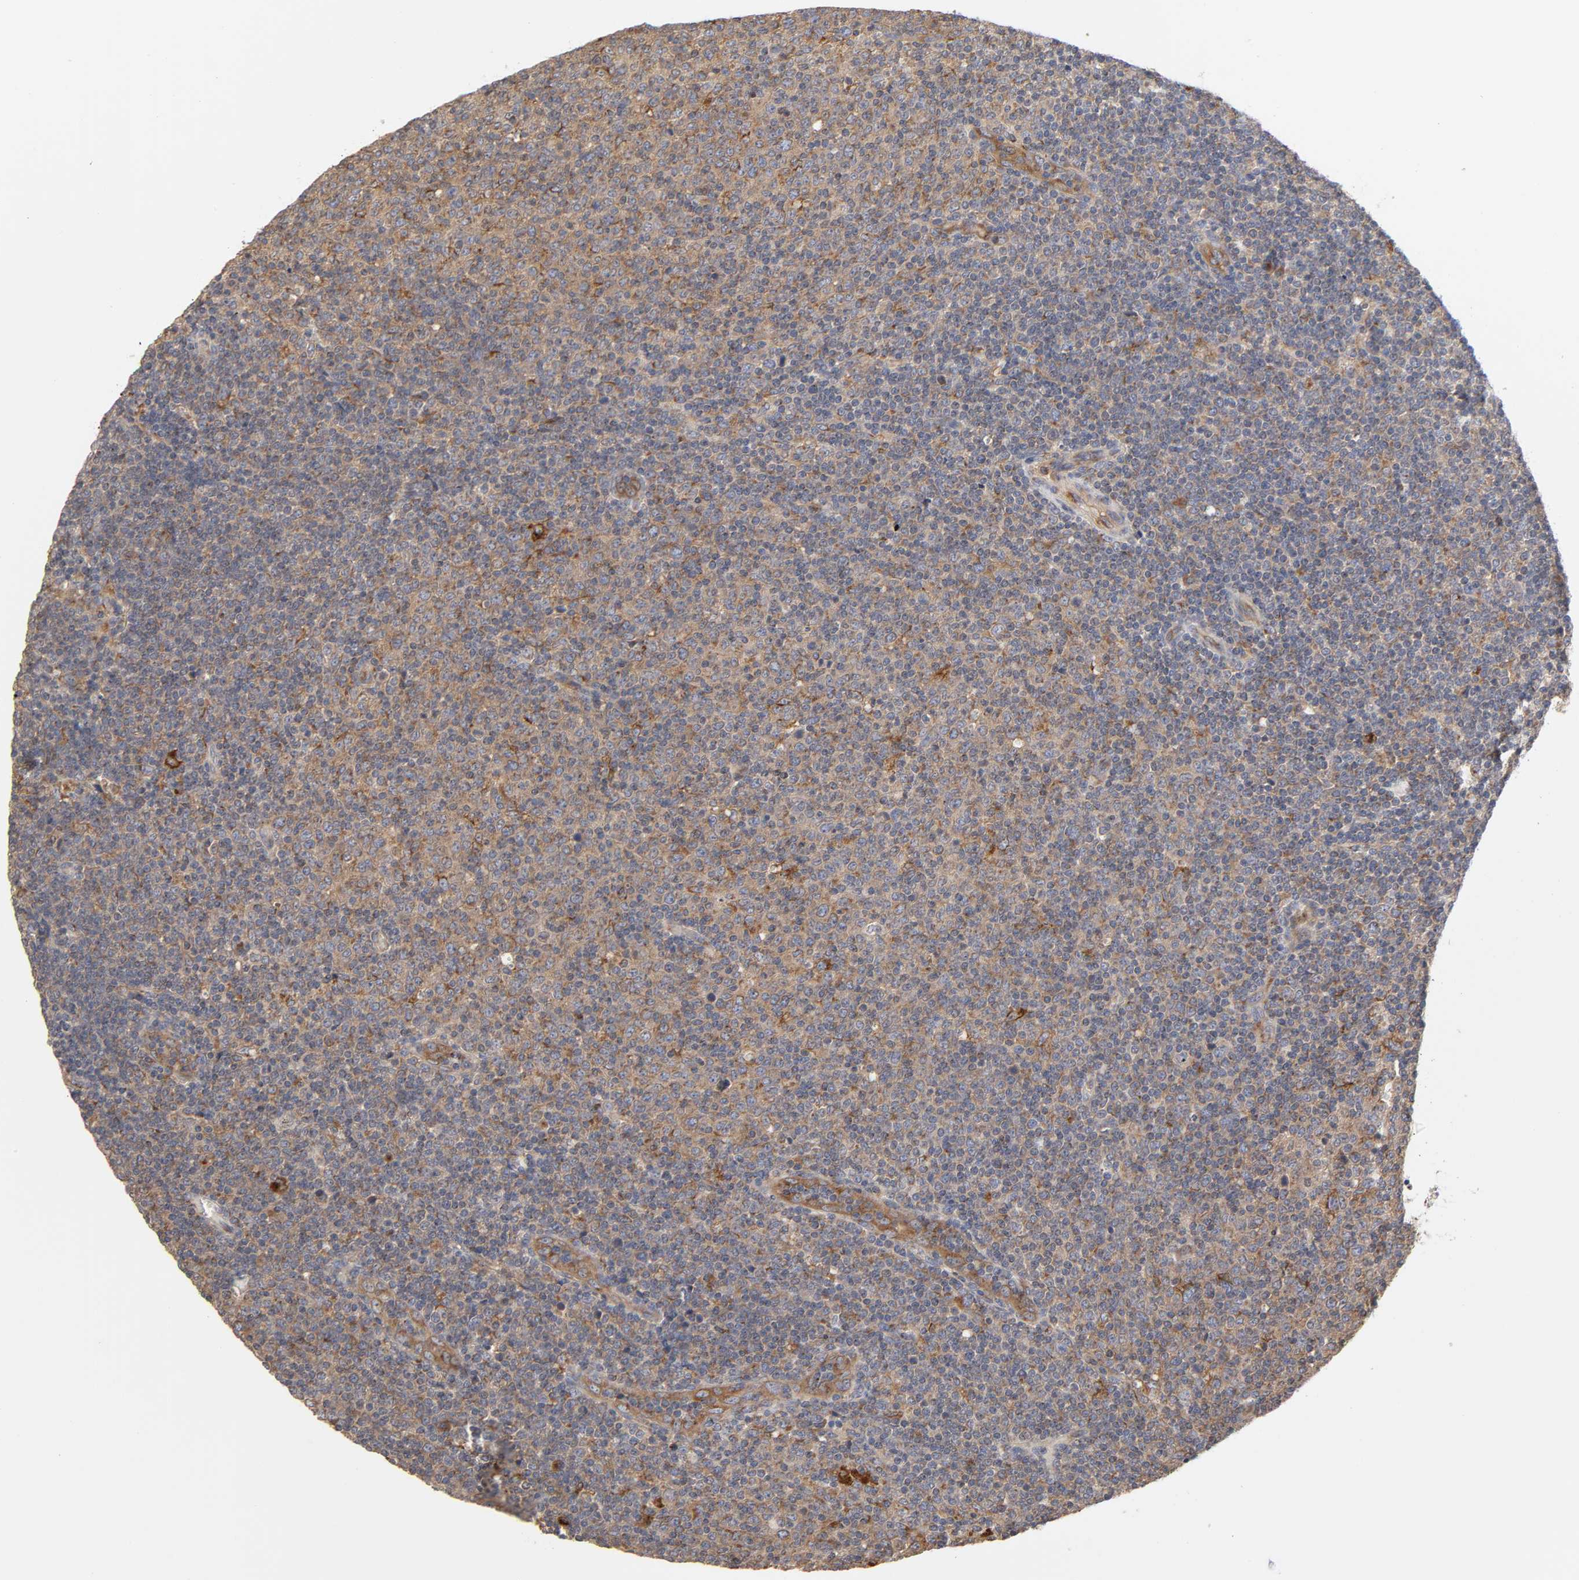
{"staining": {"intensity": "weak", "quantity": ">75%", "location": "cytoplasmic/membranous"}, "tissue": "lymphoma", "cell_type": "Tumor cells", "image_type": "cancer", "snomed": [{"axis": "morphology", "description": "Malignant lymphoma, non-Hodgkin's type, Low grade"}, {"axis": "topography", "description": "Lymph node"}], "caption": "Protein expression analysis of malignant lymphoma, non-Hodgkin's type (low-grade) displays weak cytoplasmic/membranous expression in about >75% of tumor cells.", "gene": "GNPTG", "patient": {"sex": "male", "age": 70}}